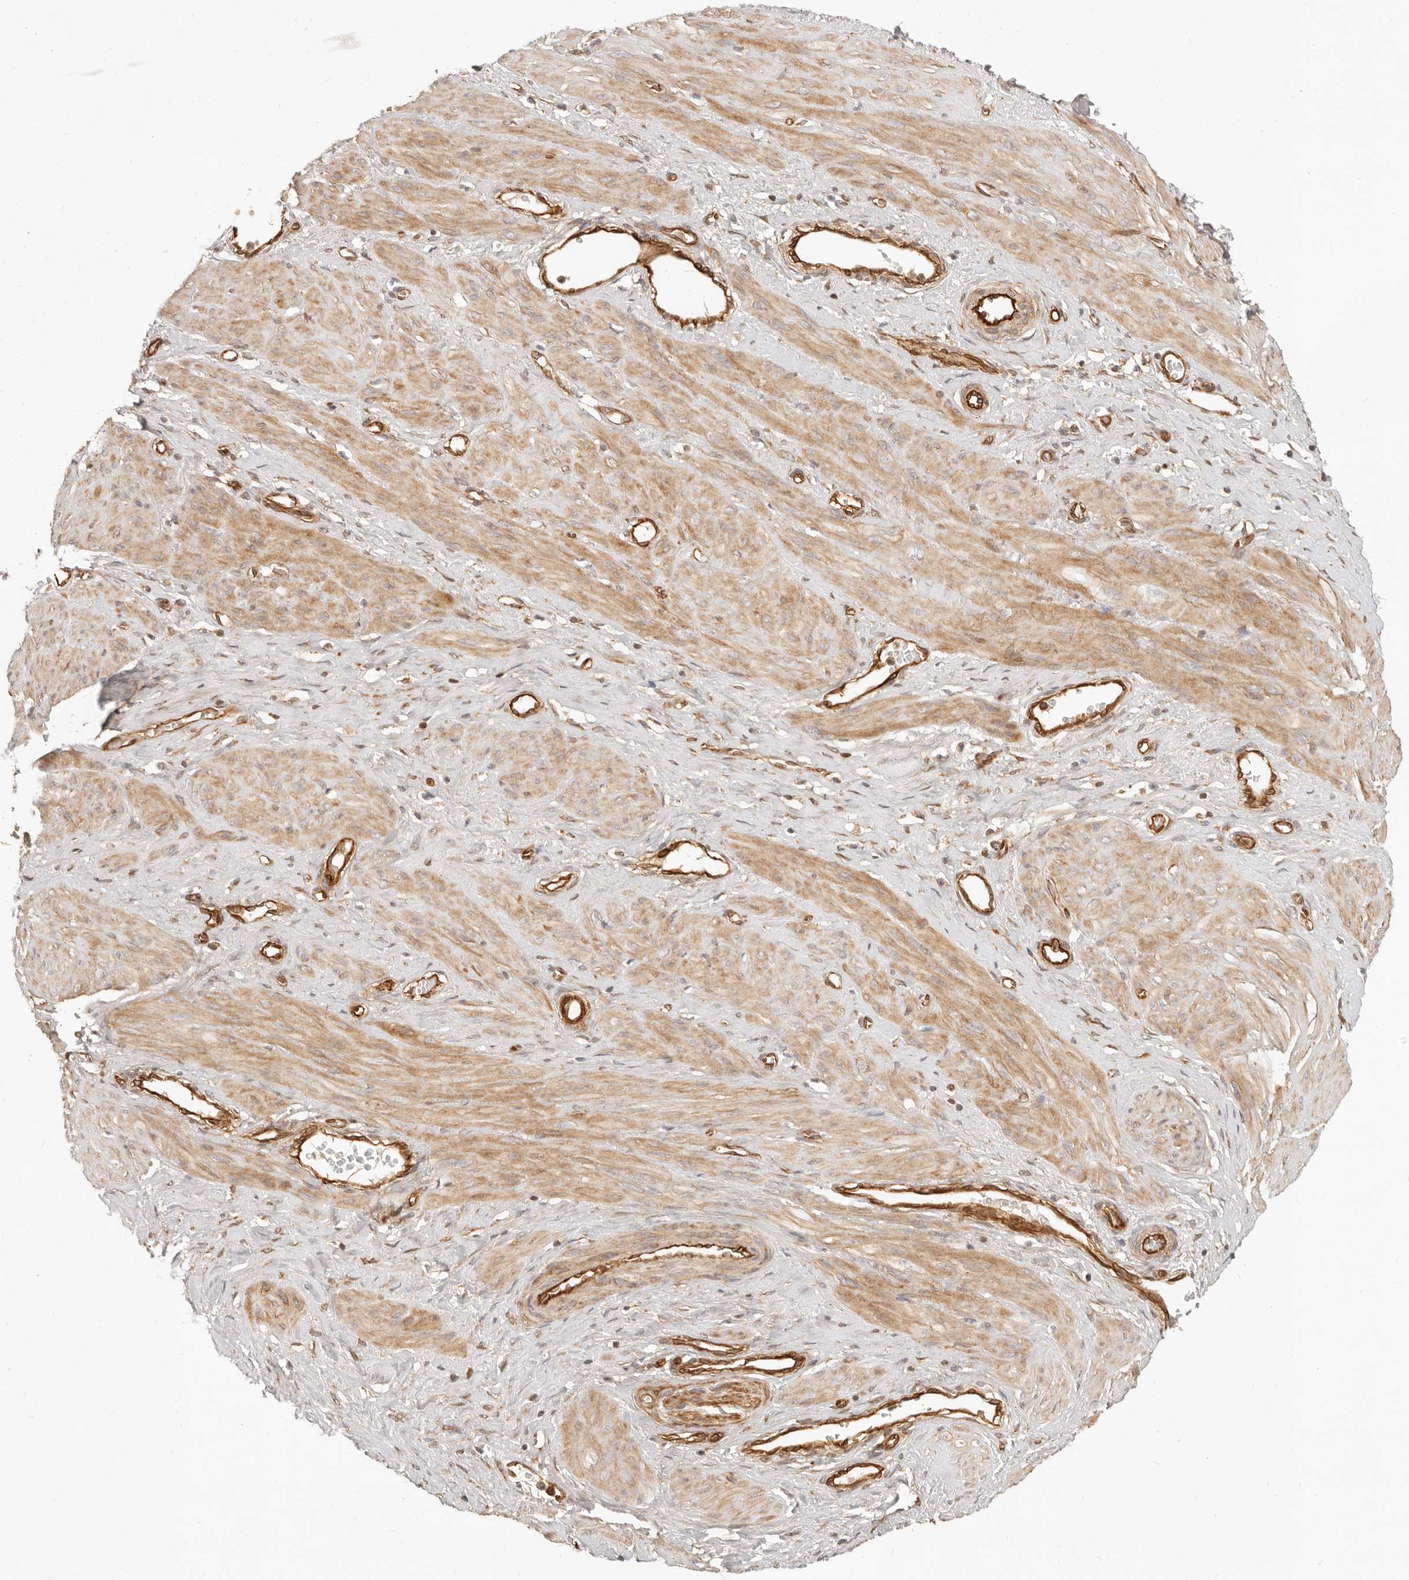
{"staining": {"intensity": "moderate", "quantity": "25%-75%", "location": "cytoplasmic/membranous"}, "tissue": "smooth muscle", "cell_type": "Smooth muscle cells", "image_type": "normal", "snomed": [{"axis": "morphology", "description": "Normal tissue, NOS"}, {"axis": "topography", "description": "Endometrium"}], "caption": "IHC of benign human smooth muscle reveals medium levels of moderate cytoplasmic/membranous positivity in approximately 25%-75% of smooth muscle cells.", "gene": "UFSP1", "patient": {"sex": "female", "age": 33}}